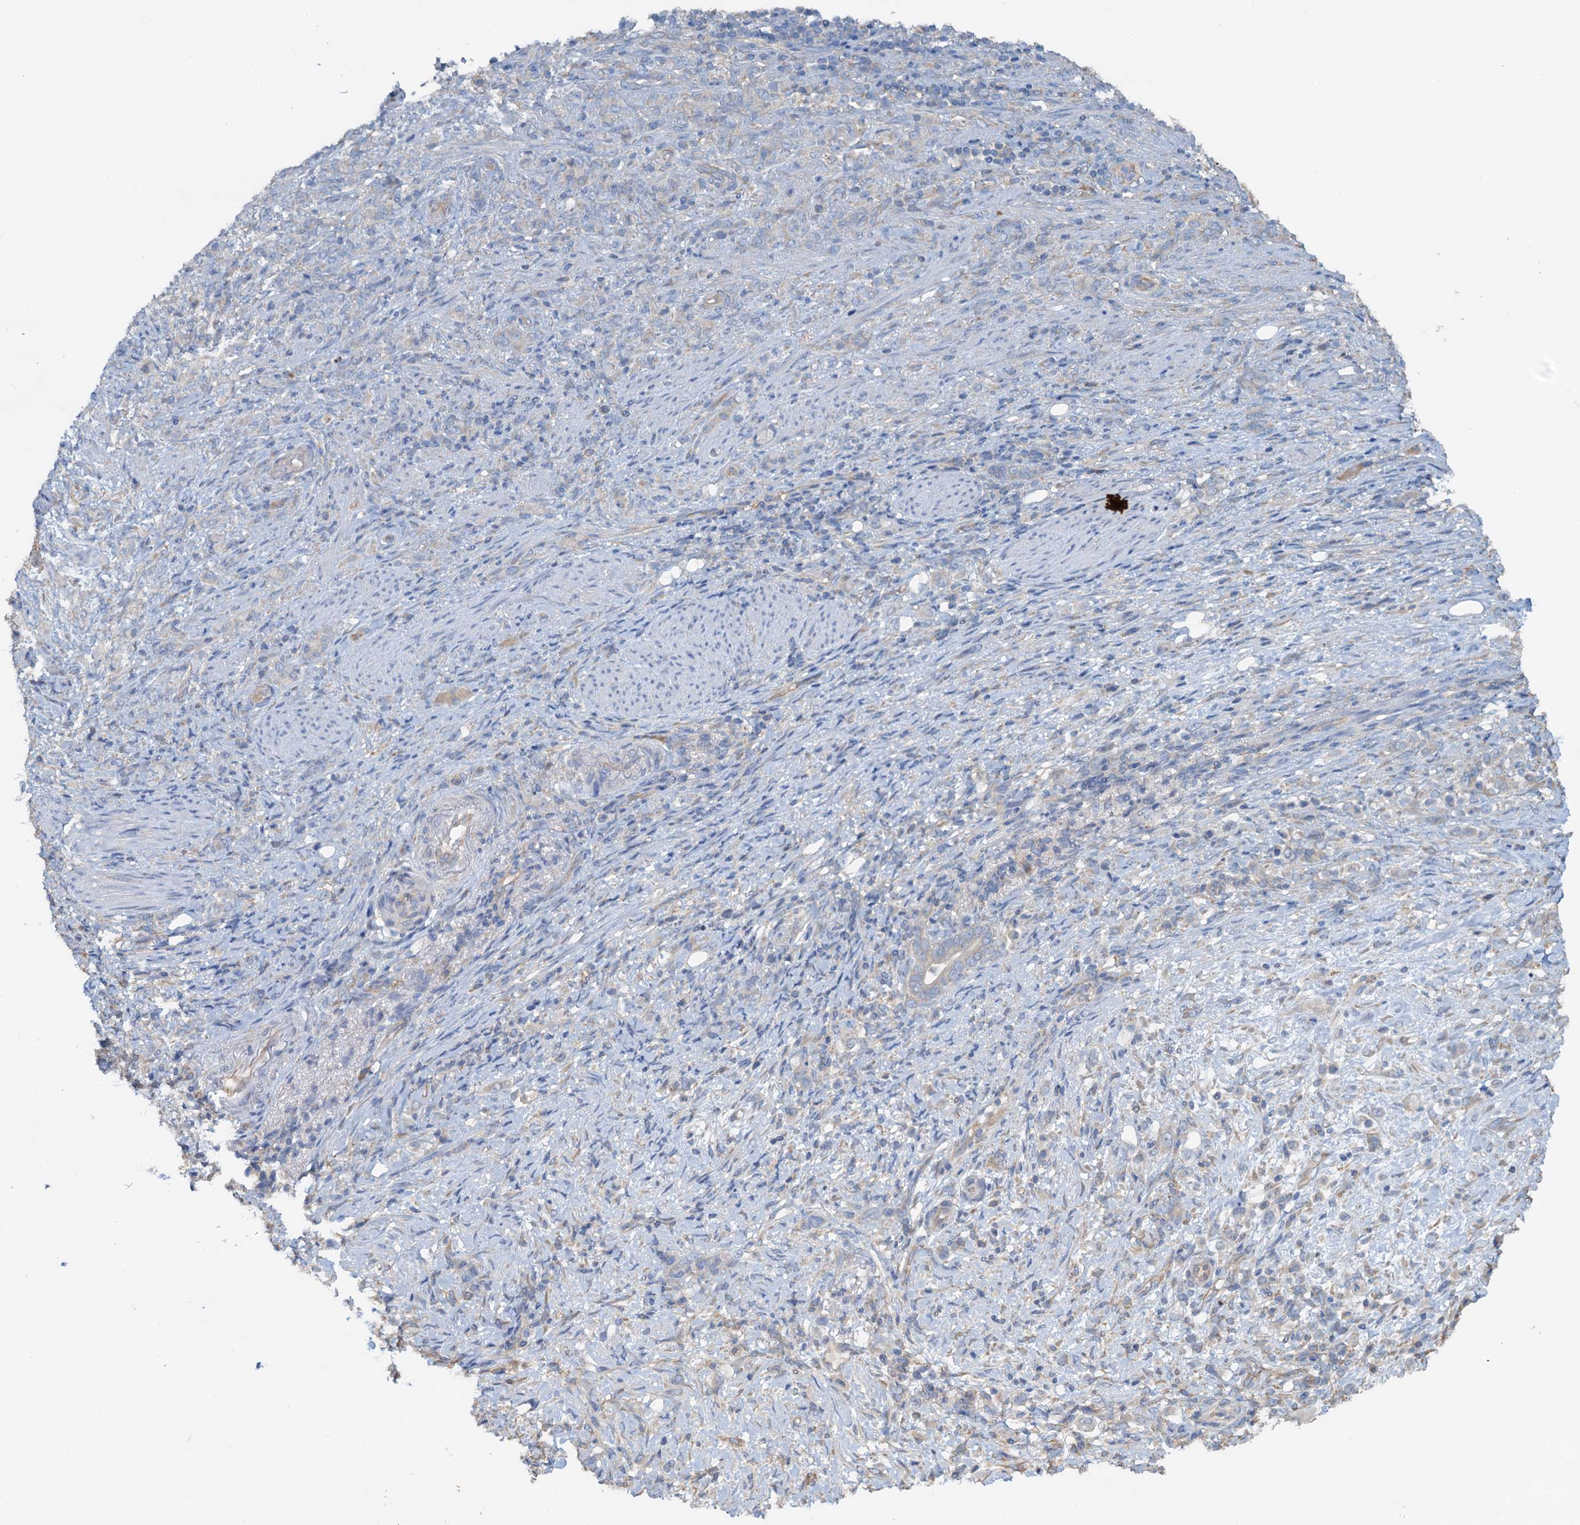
{"staining": {"intensity": "negative", "quantity": "none", "location": "none"}, "tissue": "stomach cancer", "cell_type": "Tumor cells", "image_type": "cancer", "snomed": [{"axis": "morphology", "description": "Adenocarcinoma, NOS"}, {"axis": "topography", "description": "Stomach"}], "caption": "Stomach cancer (adenocarcinoma) was stained to show a protein in brown. There is no significant positivity in tumor cells. (DAB (3,3'-diaminobenzidine) immunohistochemistry with hematoxylin counter stain).", "gene": "HYI", "patient": {"sex": "female", "age": 79}}